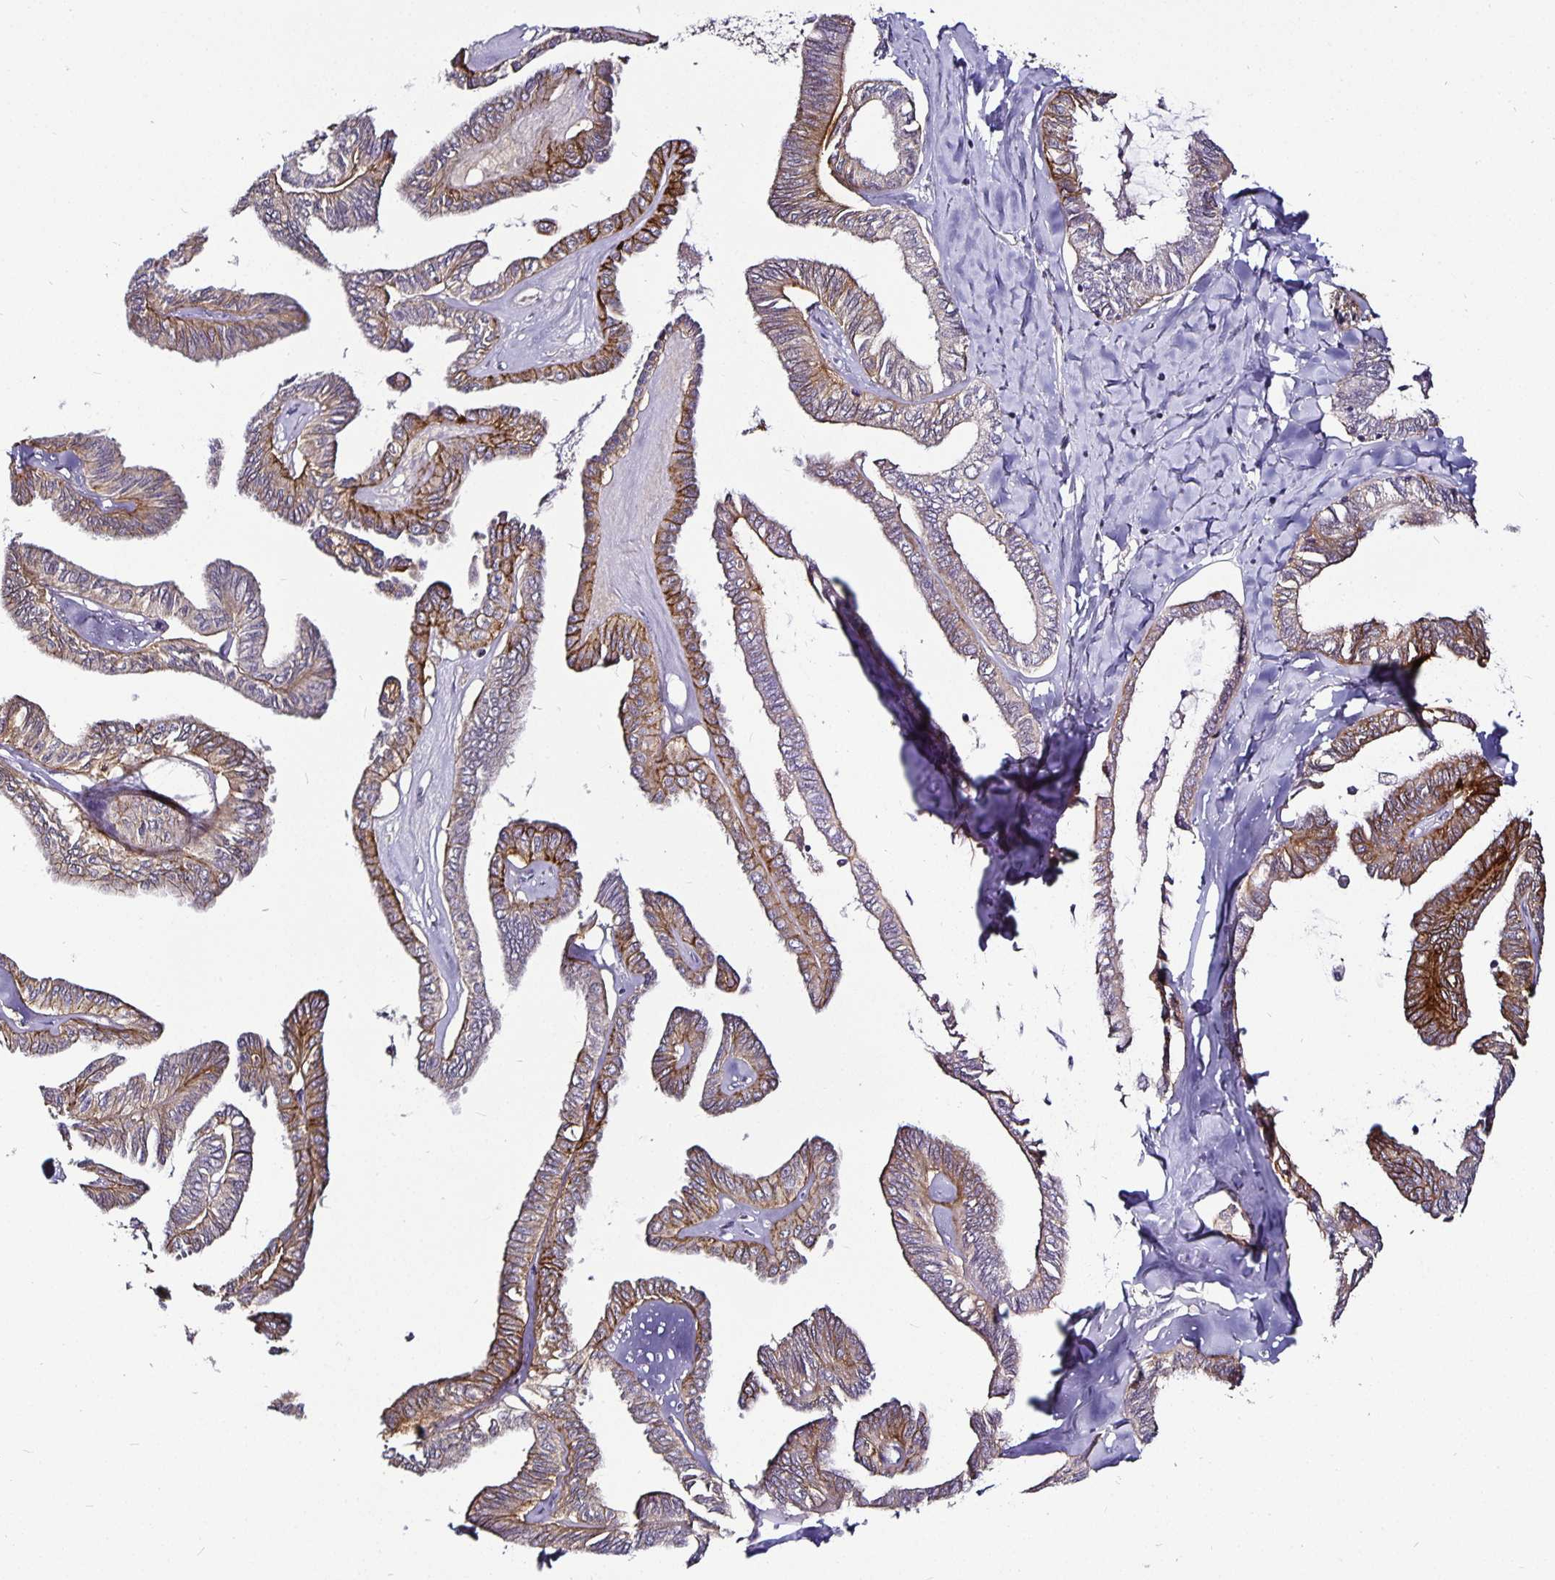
{"staining": {"intensity": "moderate", "quantity": "25%-75%", "location": "cytoplasmic/membranous"}, "tissue": "ovarian cancer", "cell_type": "Tumor cells", "image_type": "cancer", "snomed": [{"axis": "morphology", "description": "Carcinoma, endometroid"}, {"axis": "topography", "description": "Ovary"}], "caption": "Approximately 25%-75% of tumor cells in ovarian cancer exhibit moderate cytoplasmic/membranous protein staining as visualized by brown immunohistochemical staining.", "gene": "CA12", "patient": {"sex": "female", "age": 70}}